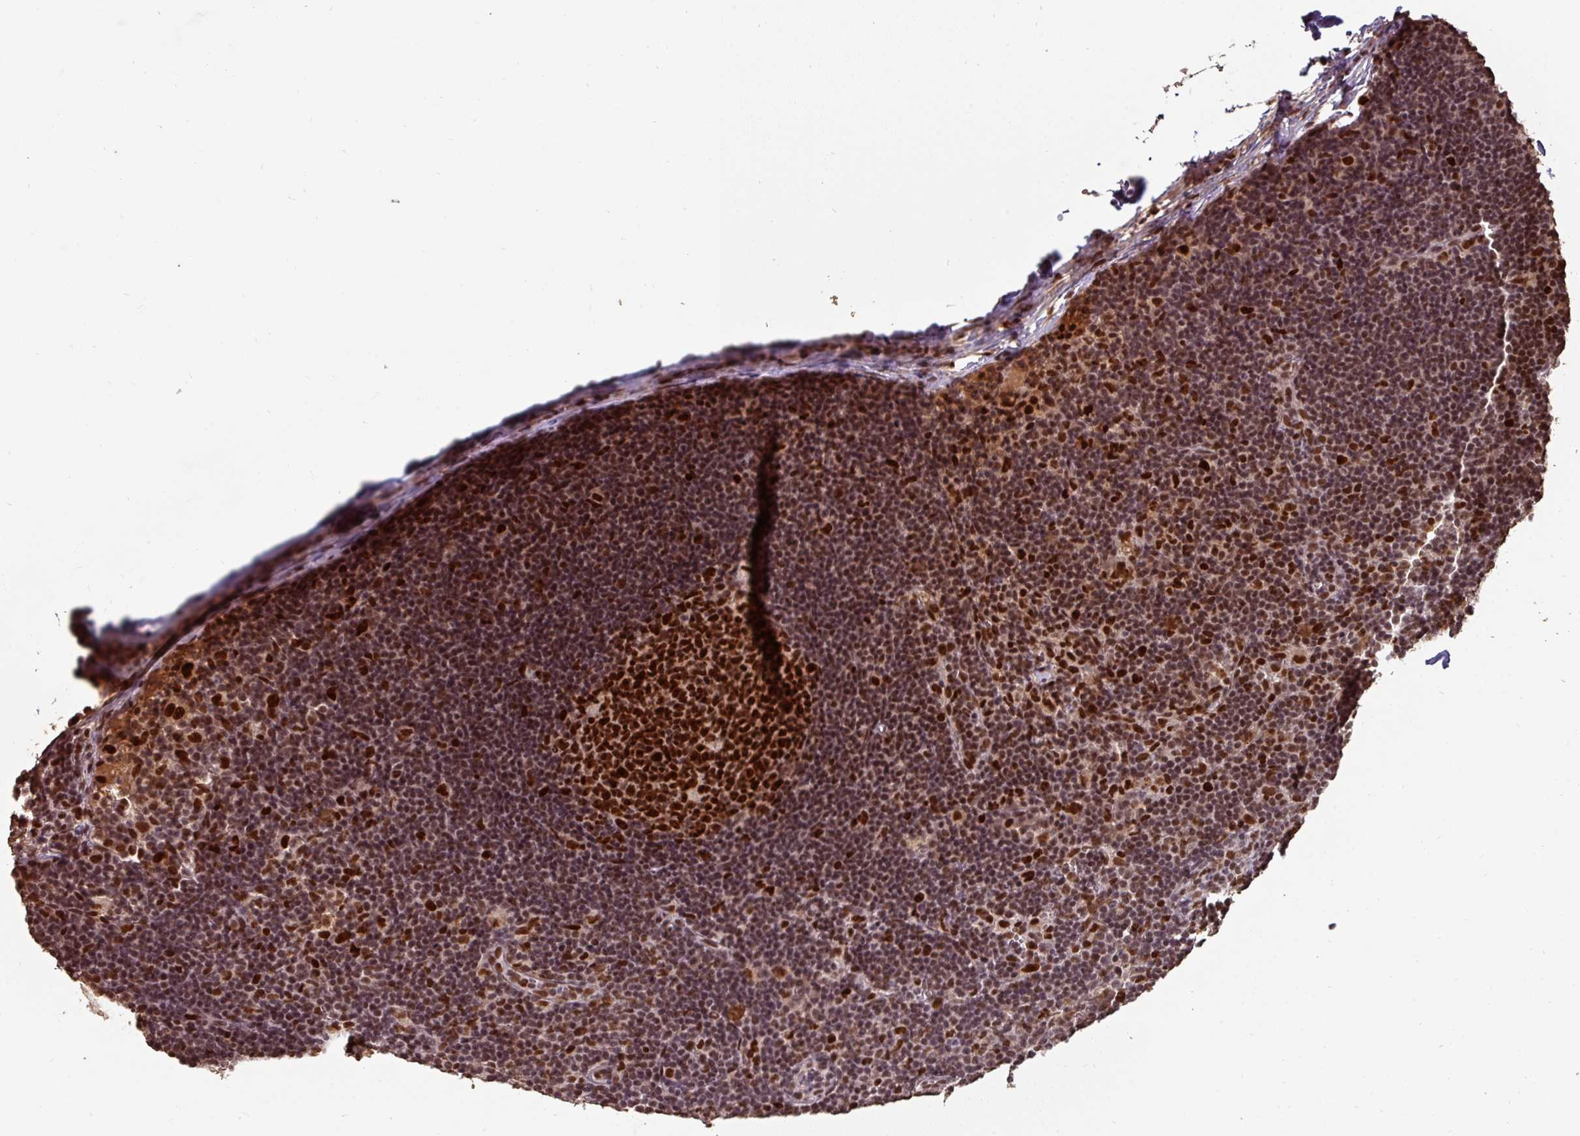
{"staining": {"intensity": "strong", "quantity": ">75%", "location": "nuclear"}, "tissue": "lymph node", "cell_type": "Germinal center cells", "image_type": "normal", "snomed": [{"axis": "morphology", "description": "Normal tissue, NOS"}, {"axis": "topography", "description": "Lymph node"}], "caption": "Lymph node stained with DAB IHC displays high levels of strong nuclear positivity in approximately >75% of germinal center cells.", "gene": "POLD1", "patient": {"sex": "female", "age": 29}}